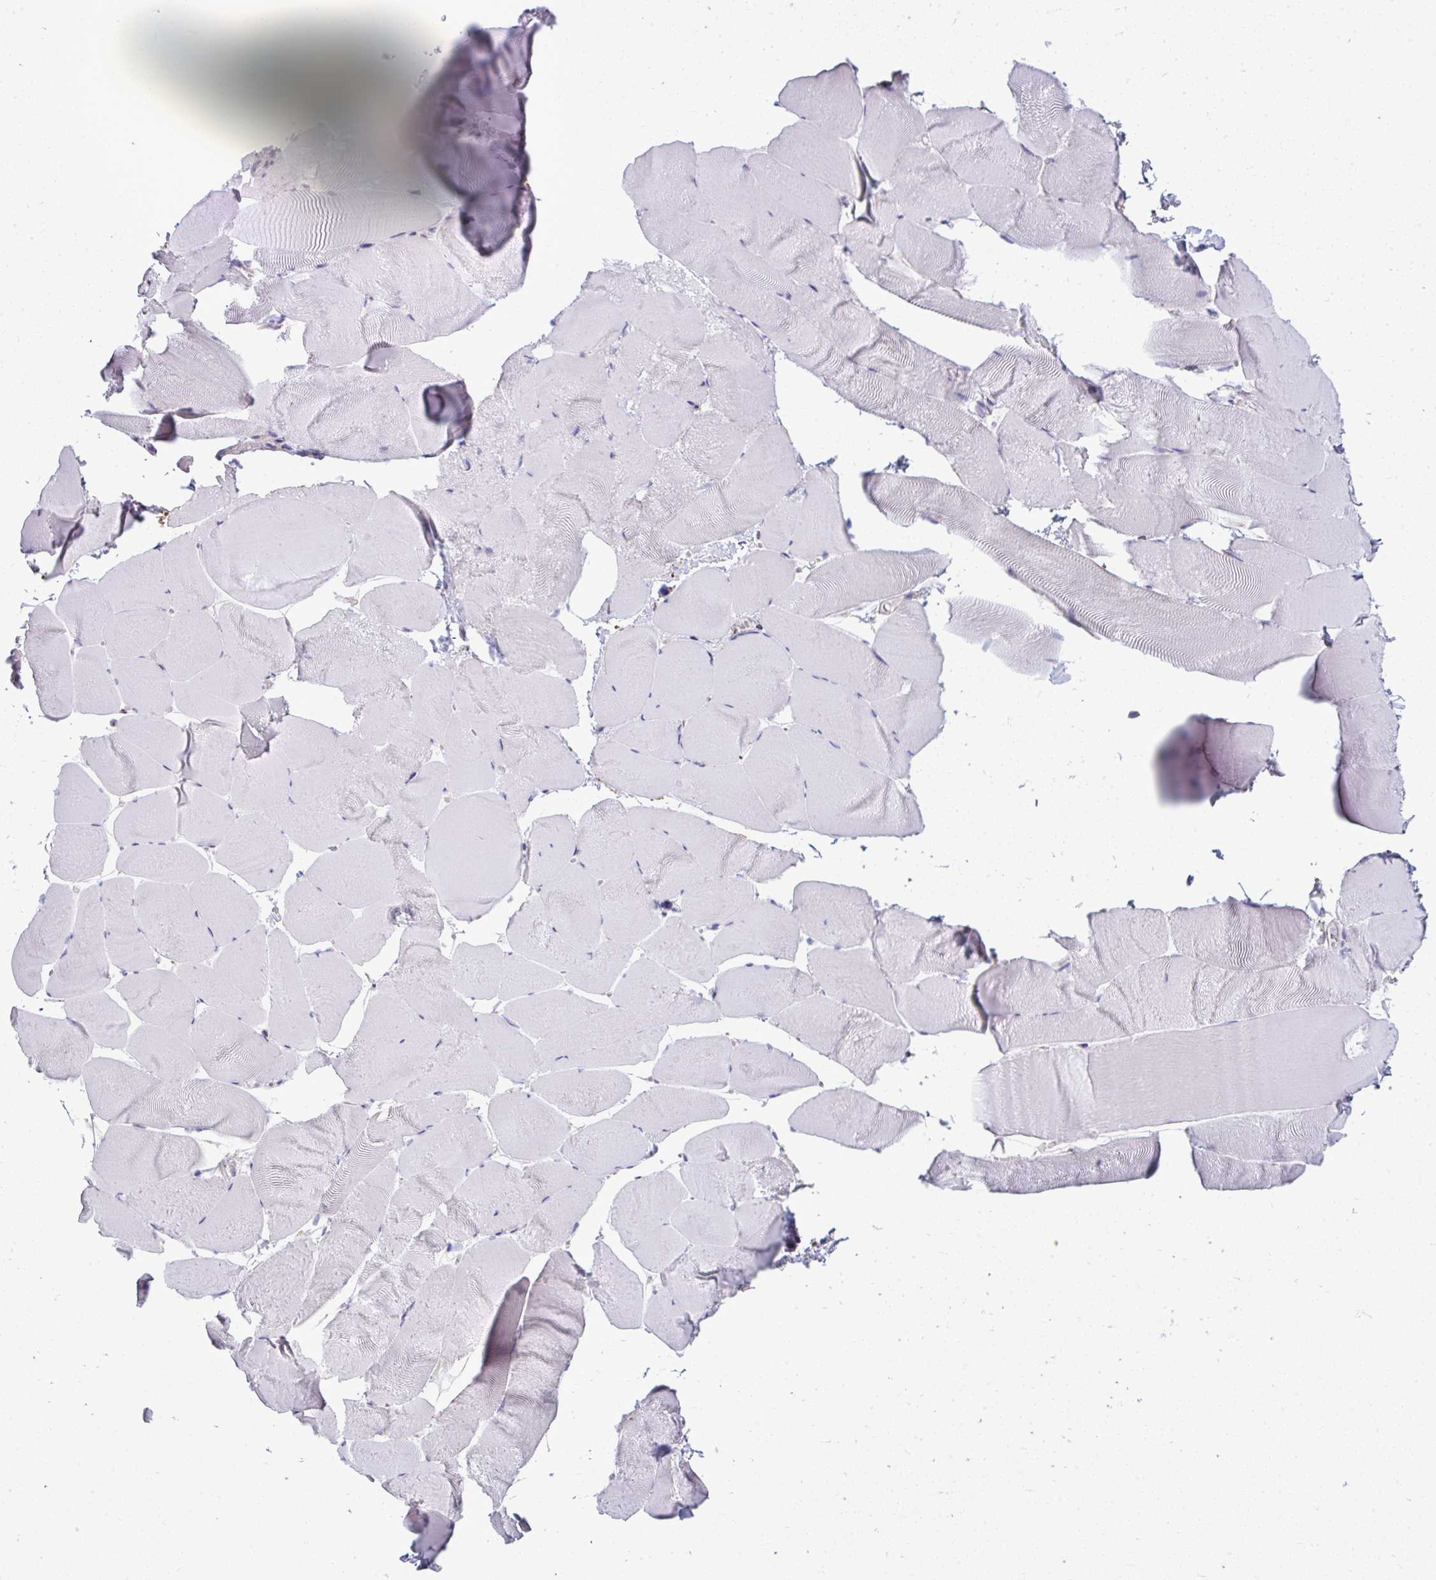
{"staining": {"intensity": "negative", "quantity": "none", "location": "none"}, "tissue": "skeletal muscle", "cell_type": "Myocytes", "image_type": "normal", "snomed": [{"axis": "morphology", "description": "Normal tissue, NOS"}, {"axis": "topography", "description": "Skeletal muscle"}], "caption": "This is an immunohistochemistry photomicrograph of unremarkable human skeletal muscle. There is no expression in myocytes.", "gene": "DTX4", "patient": {"sex": "female", "age": 64}}